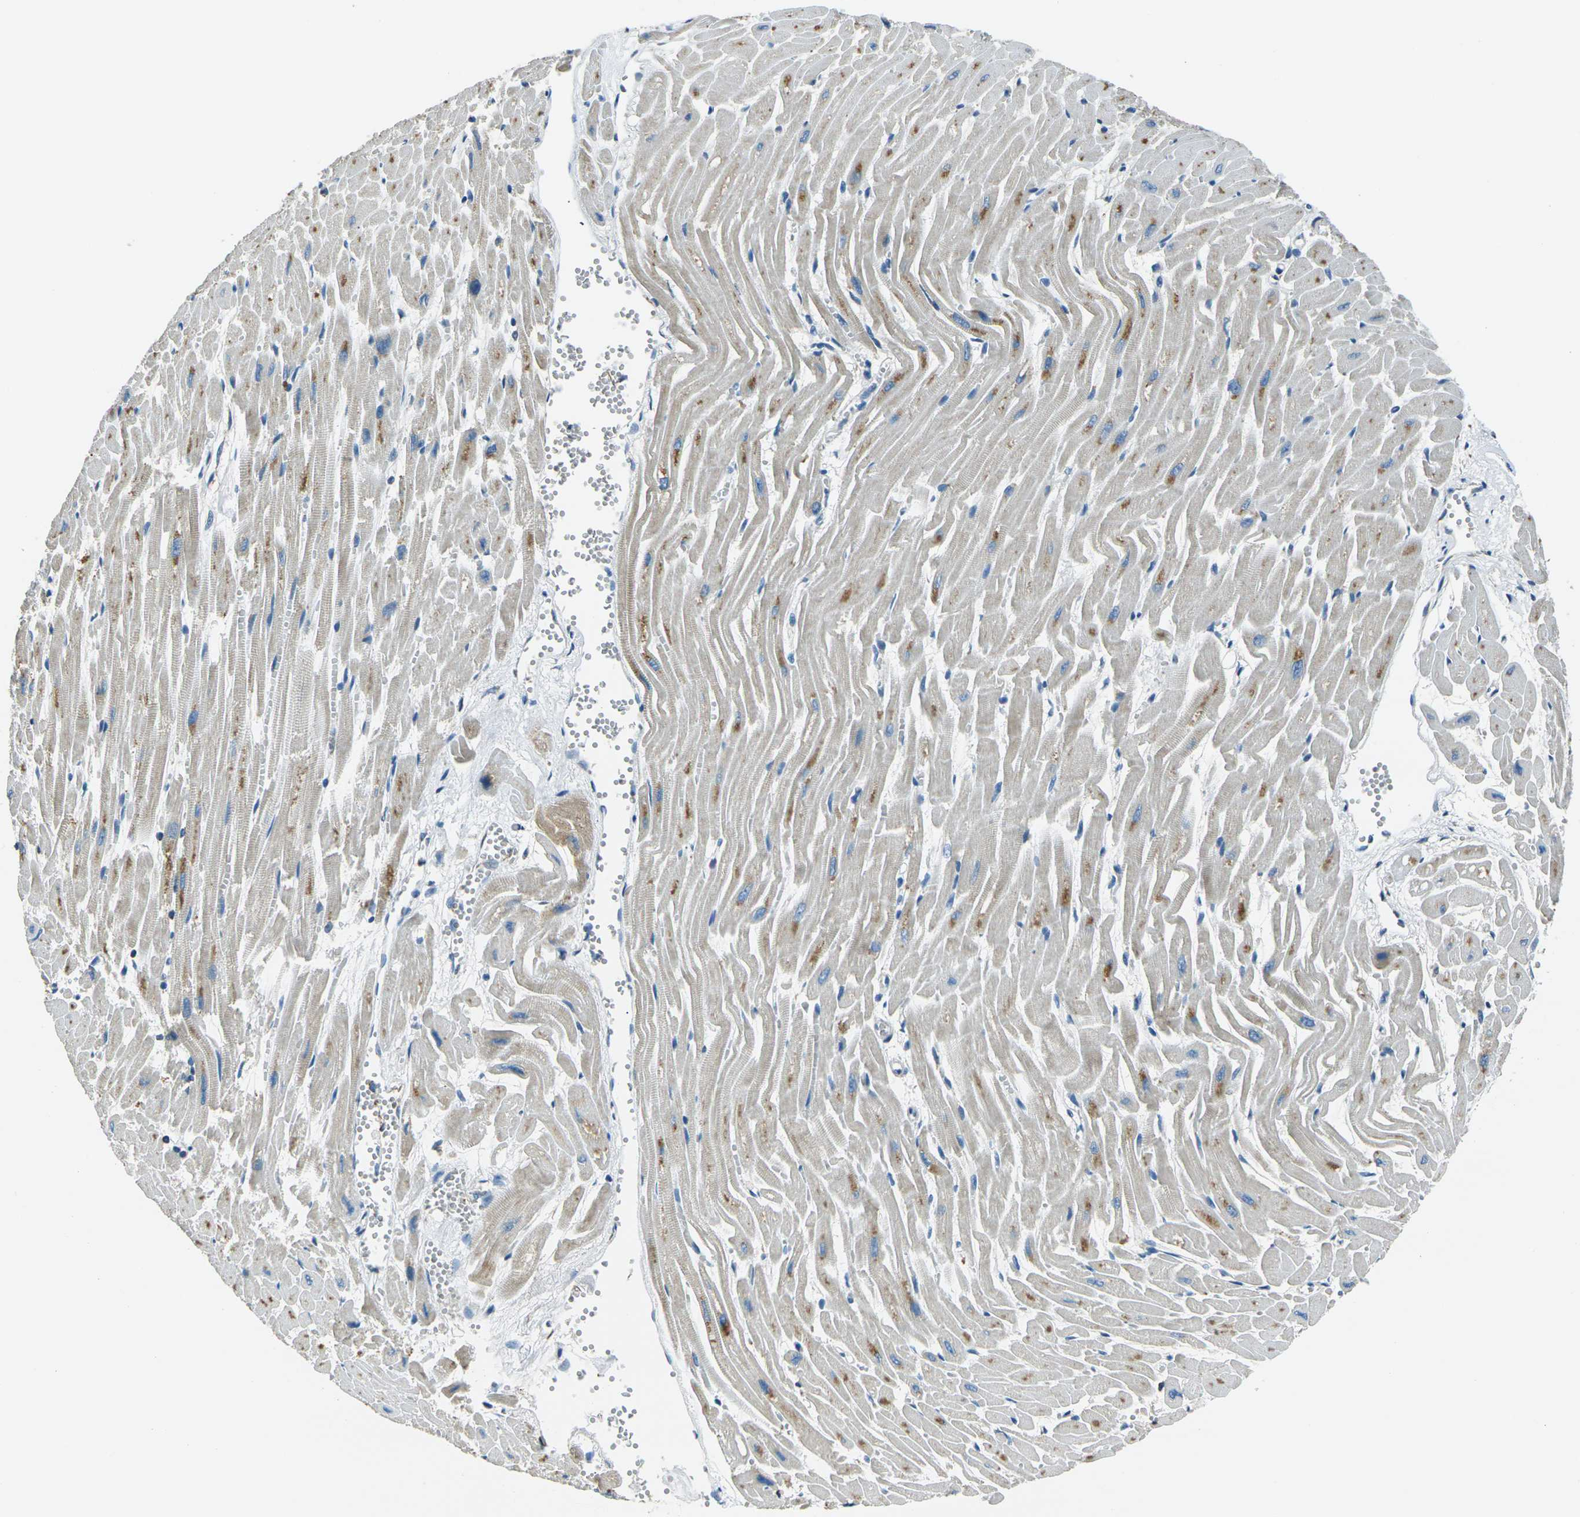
{"staining": {"intensity": "moderate", "quantity": "25%-75%", "location": "cytoplasmic/membranous"}, "tissue": "heart muscle", "cell_type": "Cardiomyocytes", "image_type": "normal", "snomed": [{"axis": "morphology", "description": "Normal tissue, NOS"}, {"axis": "topography", "description": "Heart"}], "caption": "IHC image of unremarkable human heart muscle stained for a protein (brown), which shows medium levels of moderate cytoplasmic/membranous staining in approximately 25%-75% of cardiomyocytes.", "gene": "IRF3", "patient": {"sex": "female", "age": 19}}